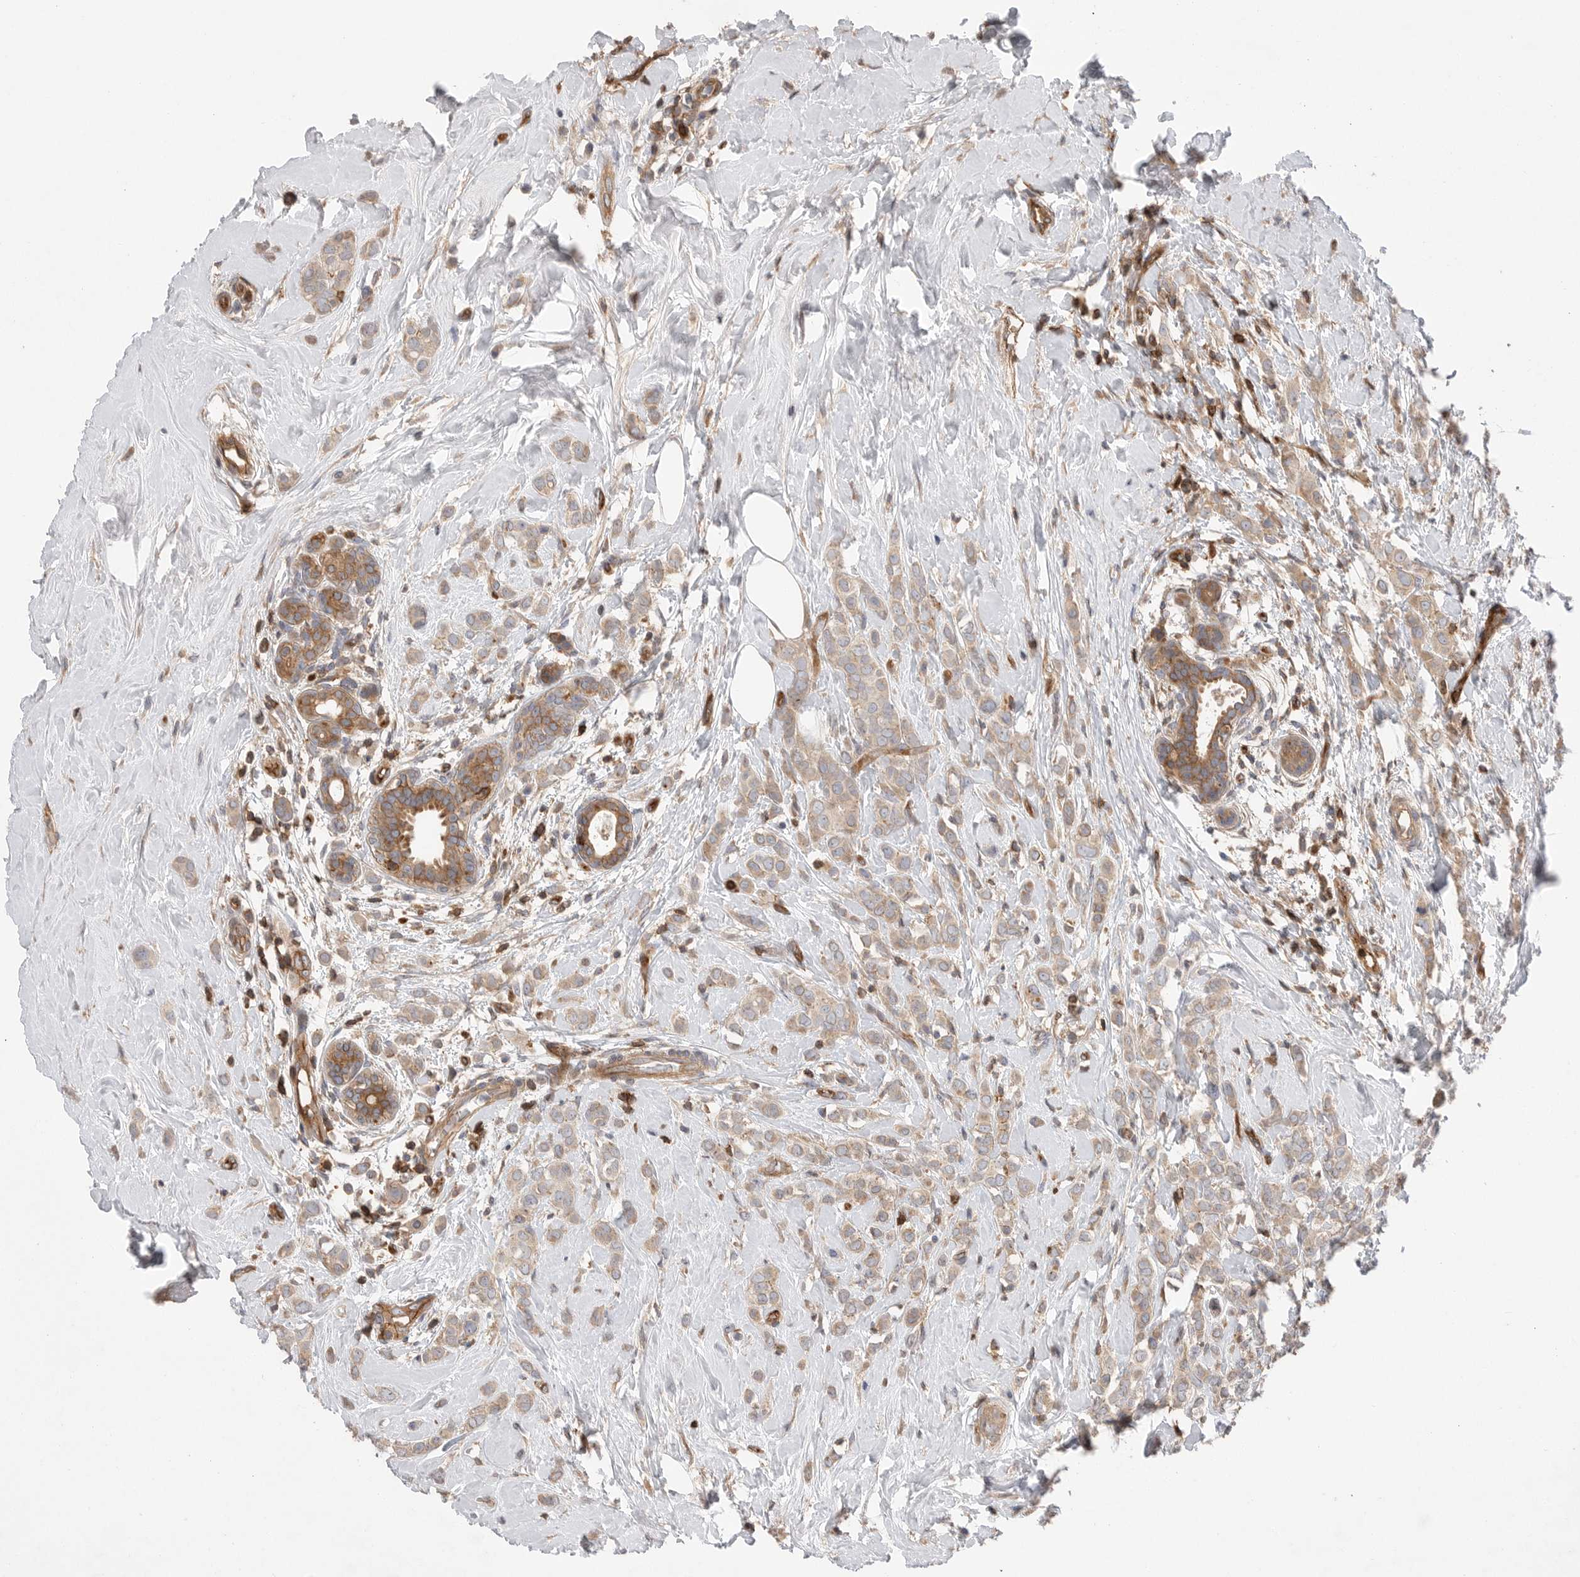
{"staining": {"intensity": "moderate", "quantity": ">75%", "location": "cytoplasmic/membranous"}, "tissue": "breast cancer", "cell_type": "Tumor cells", "image_type": "cancer", "snomed": [{"axis": "morphology", "description": "Lobular carcinoma"}, {"axis": "topography", "description": "Breast"}], "caption": "Immunohistochemistry staining of breast cancer (lobular carcinoma), which reveals medium levels of moderate cytoplasmic/membranous positivity in approximately >75% of tumor cells indicating moderate cytoplasmic/membranous protein positivity. The staining was performed using DAB (brown) for protein detection and nuclei were counterstained in hematoxylin (blue).", "gene": "PRKCH", "patient": {"sex": "female", "age": 47}}